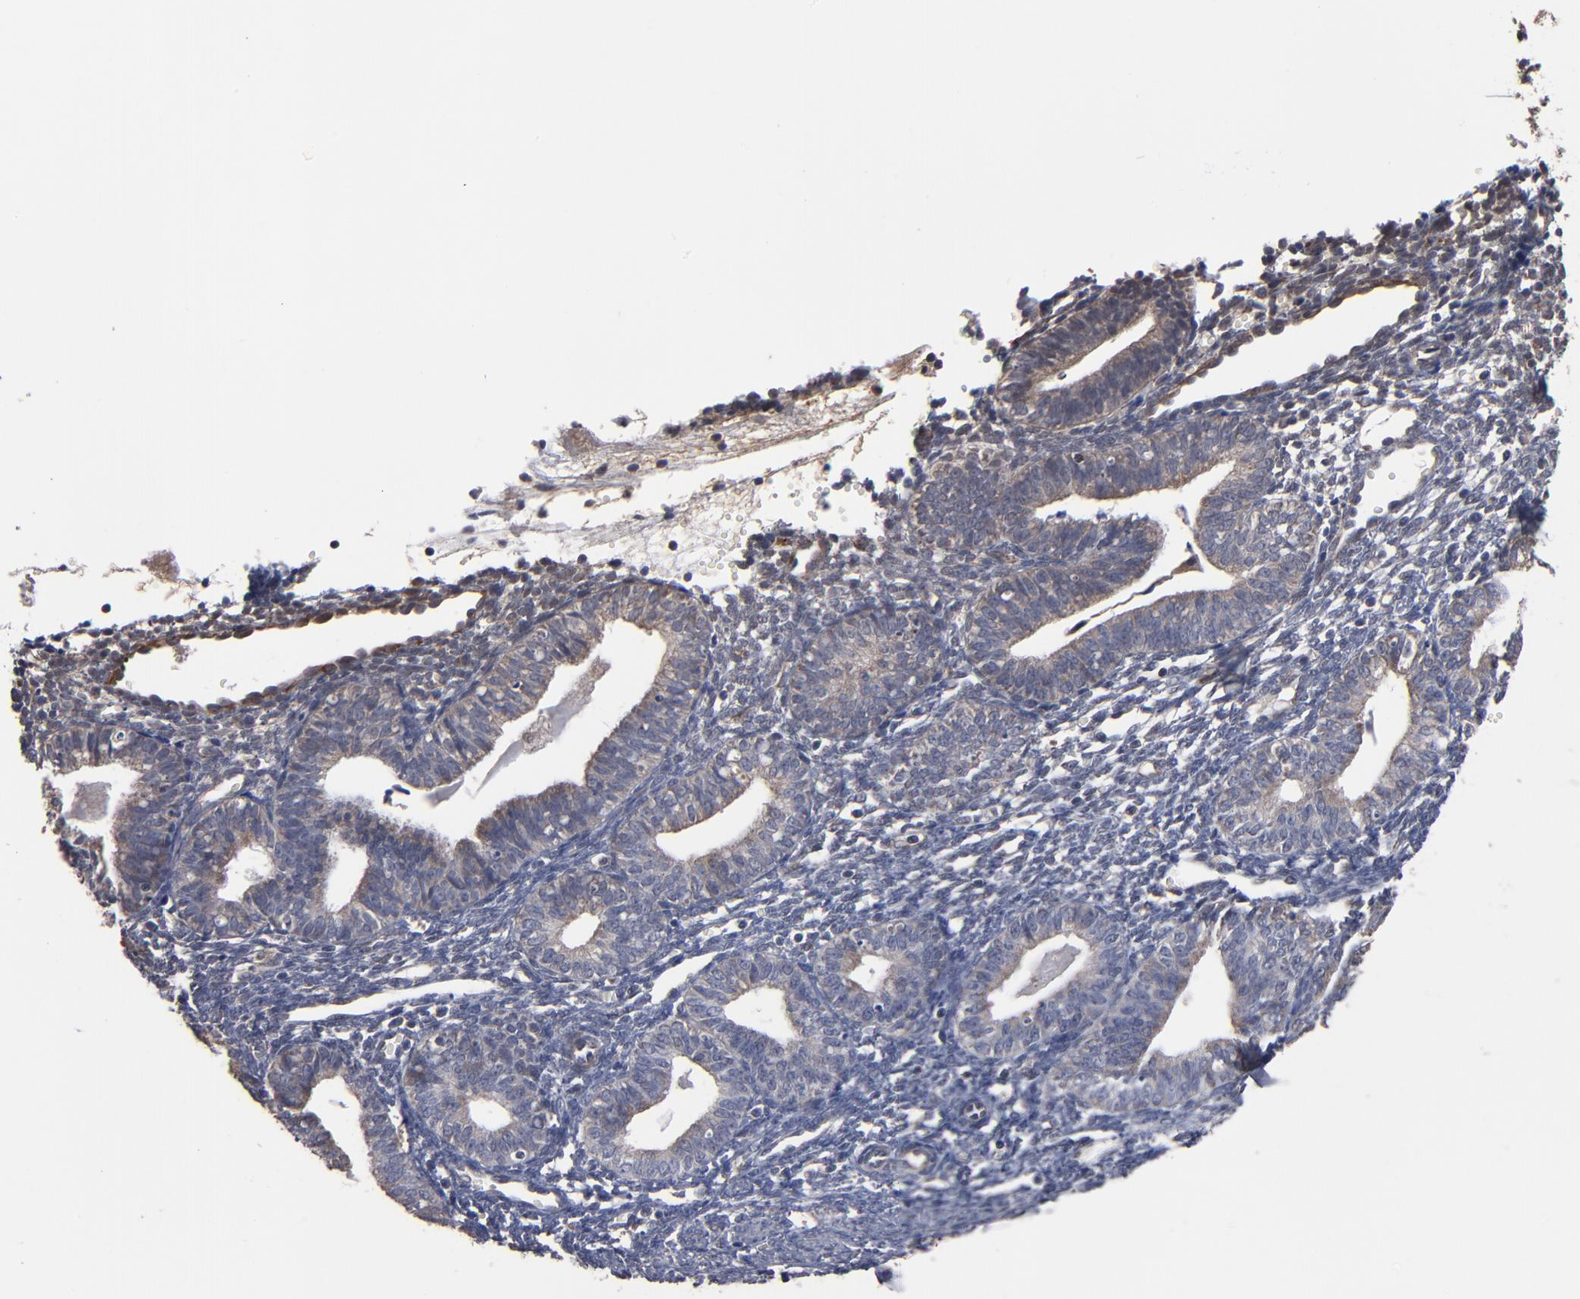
{"staining": {"intensity": "negative", "quantity": "none", "location": "none"}, "tissue": "endometrium", "cell_type": "Cells in endometrial stroma", "image_type": "normal", "snomed": [{"axis": "morphology", "description": "Normal tissue, NOS"}, {"axis": "topography", "description": "Endometrium"}], "caption": "There is no significant positivity in cells in endometrial stroma of endometrium. The staining was performed using DAB (3,3'-diaminobenzidine) to visualize the protein expression in brown, while the nuclei were stained in blue with hematoxylin (Magnification: 20x).", "gene": "MIPOL1", "patient": {"sex": "female", "age": 61}}